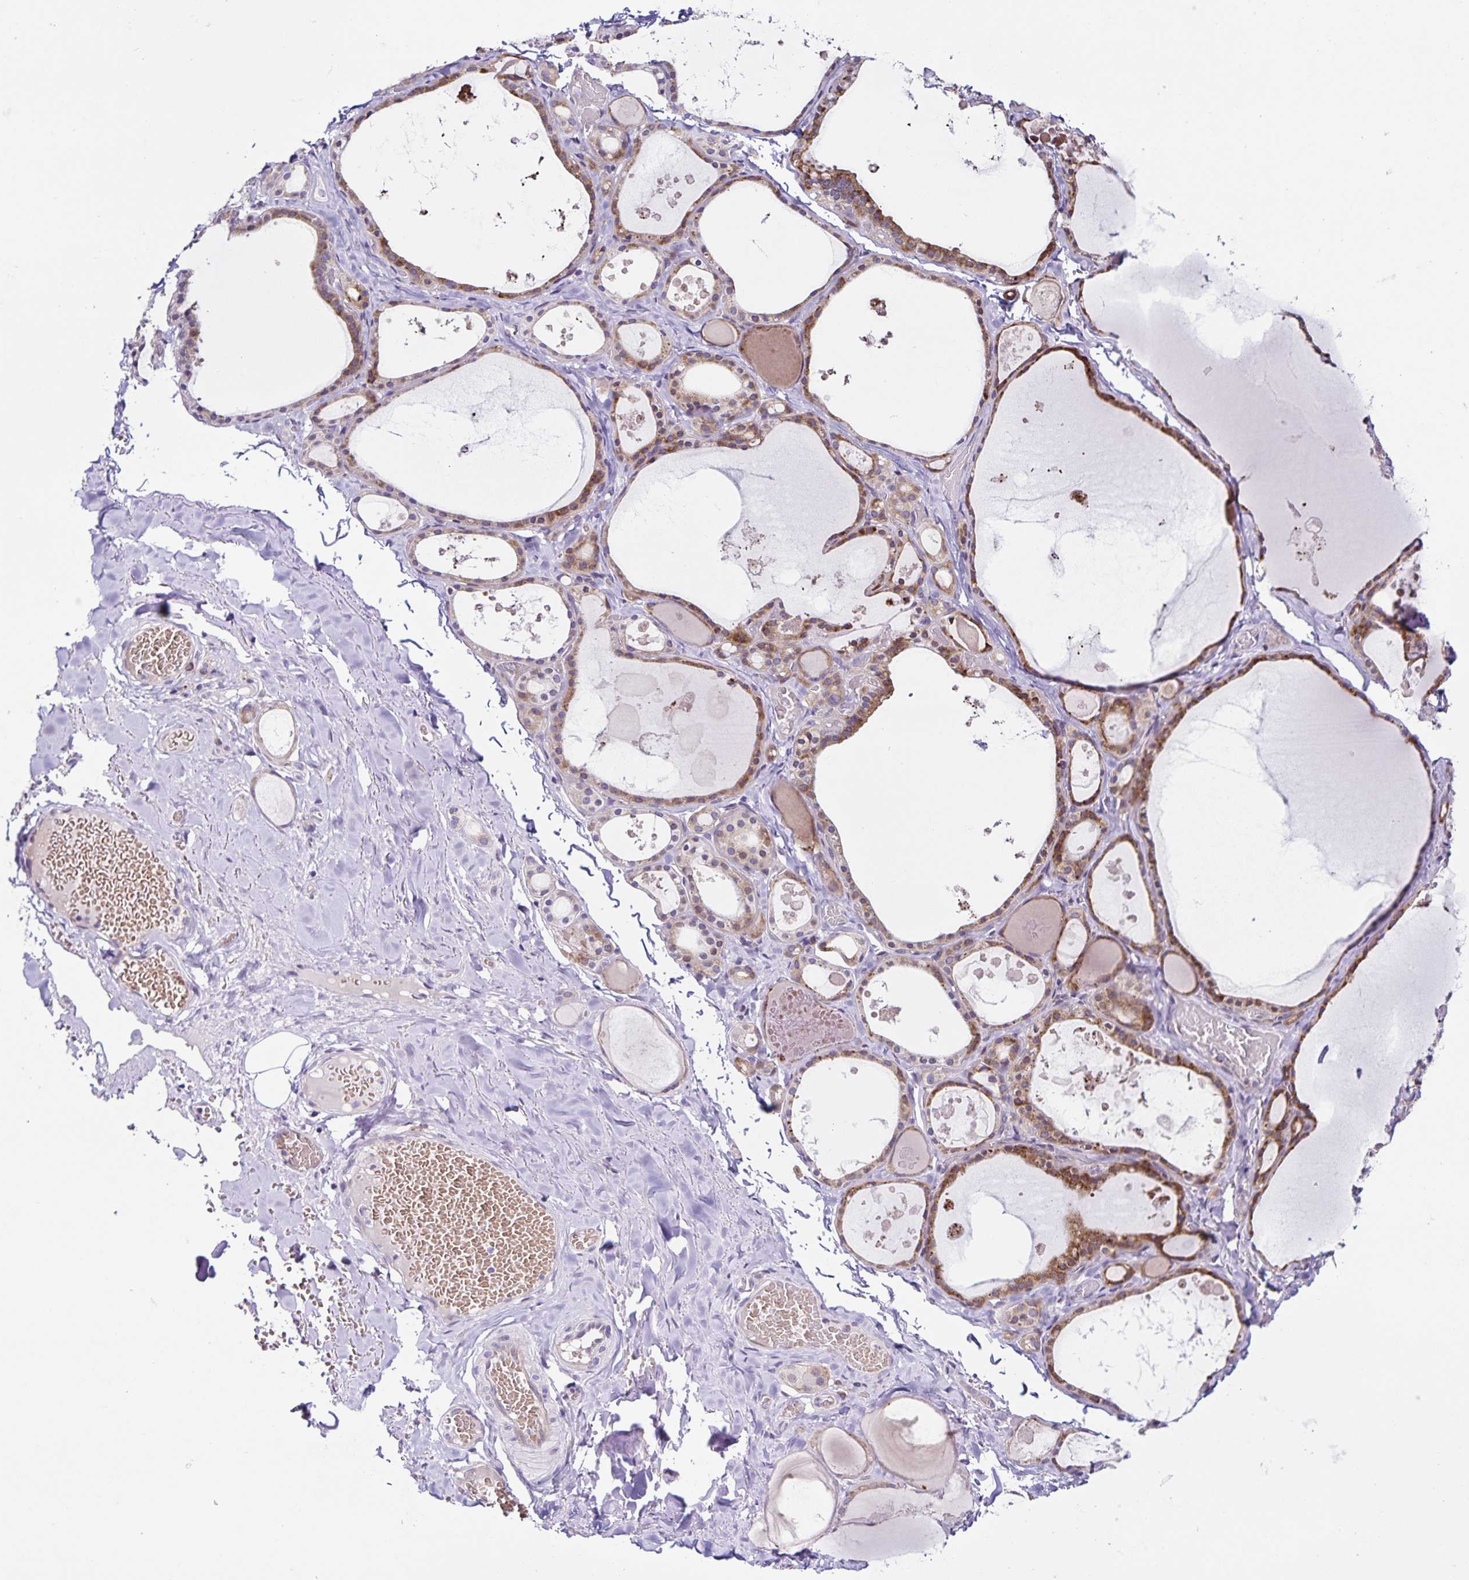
{"staining": {"intensity": "moderate", "quantity": "25%-75%", "location": "cytoplasmic/membranous"}, "tissue": "thyroid gland", "cell_type": "Glandular cells", "image_type": "normal", "snomed": [{"axis": "morphology", "description": "Normal tissue, NOS"}, {"axis": "topography", "description": "Thyroid gland"}], "caption": "A high-resolution histopathology image shows IHC staining of normal thyroid gland, which displays moderate cytoplasmic/membranous expression in approximately 25%-75% of glandular cells. Nuclei are stained in blue.", "gene": "RNFT2", "patient": {"sex": "male", "age": 56}}